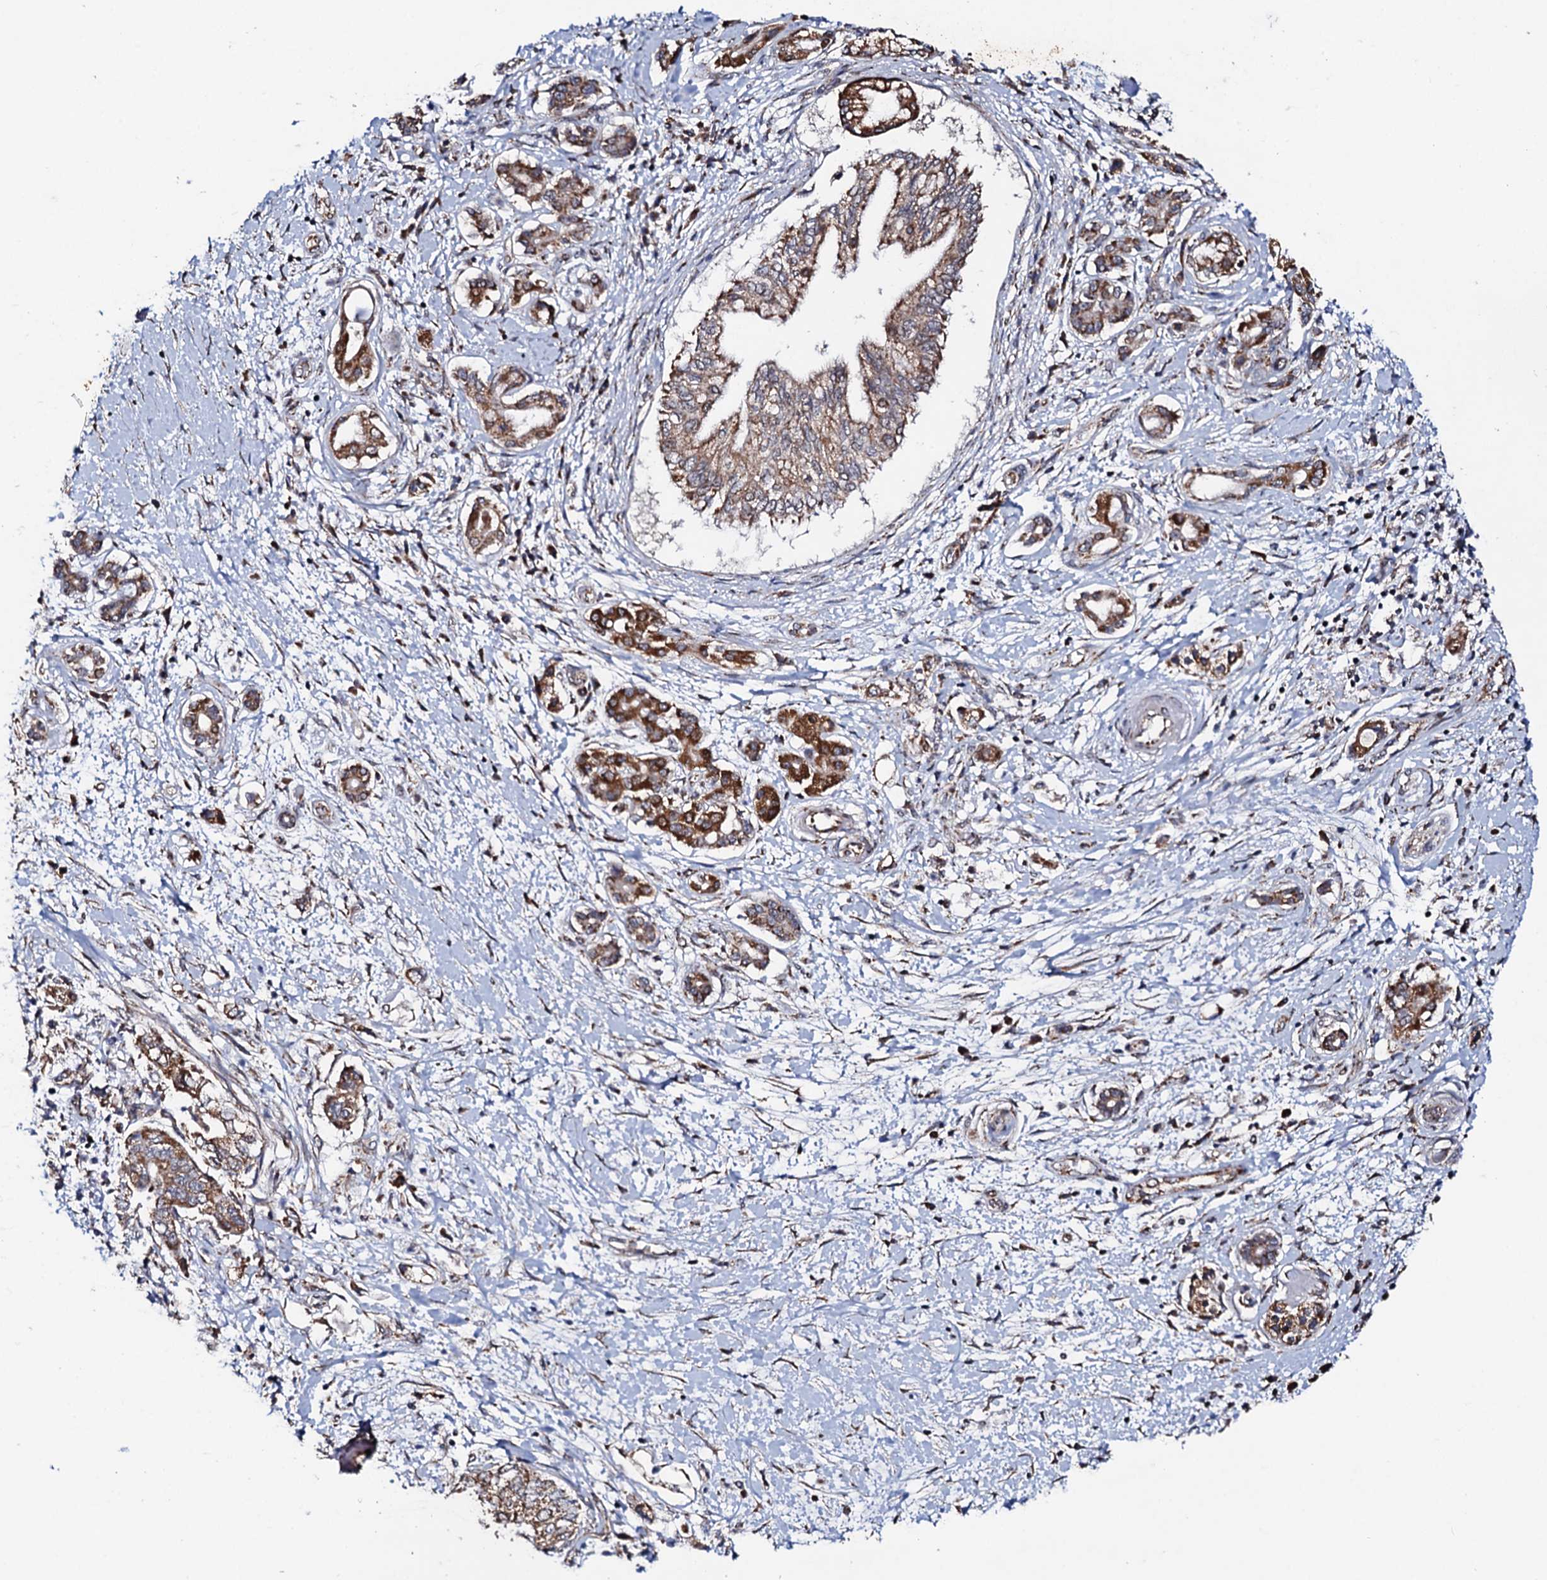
{"staining": {"intensity": "moderate", "quantity": ">75%", "location": "cytoplasmic/membranous"}, "tissue": "pancreatic cancer", "cell_type": "Tumor cells", "image_type": "cancer", "snomed": [{"axis": "morphology", "description": "Adenocarcinoma, NOS"}, {"axis": "topography", "description": "Pancreas"}], "caption": "The immunohistochemical stain shows moderate cytoplasmic/membranous positivity in tumor cells of pancreatic adenocarcinoma tissue.", "gene": "MTIF3", "patient": {"sex": "female", "age": 73}}